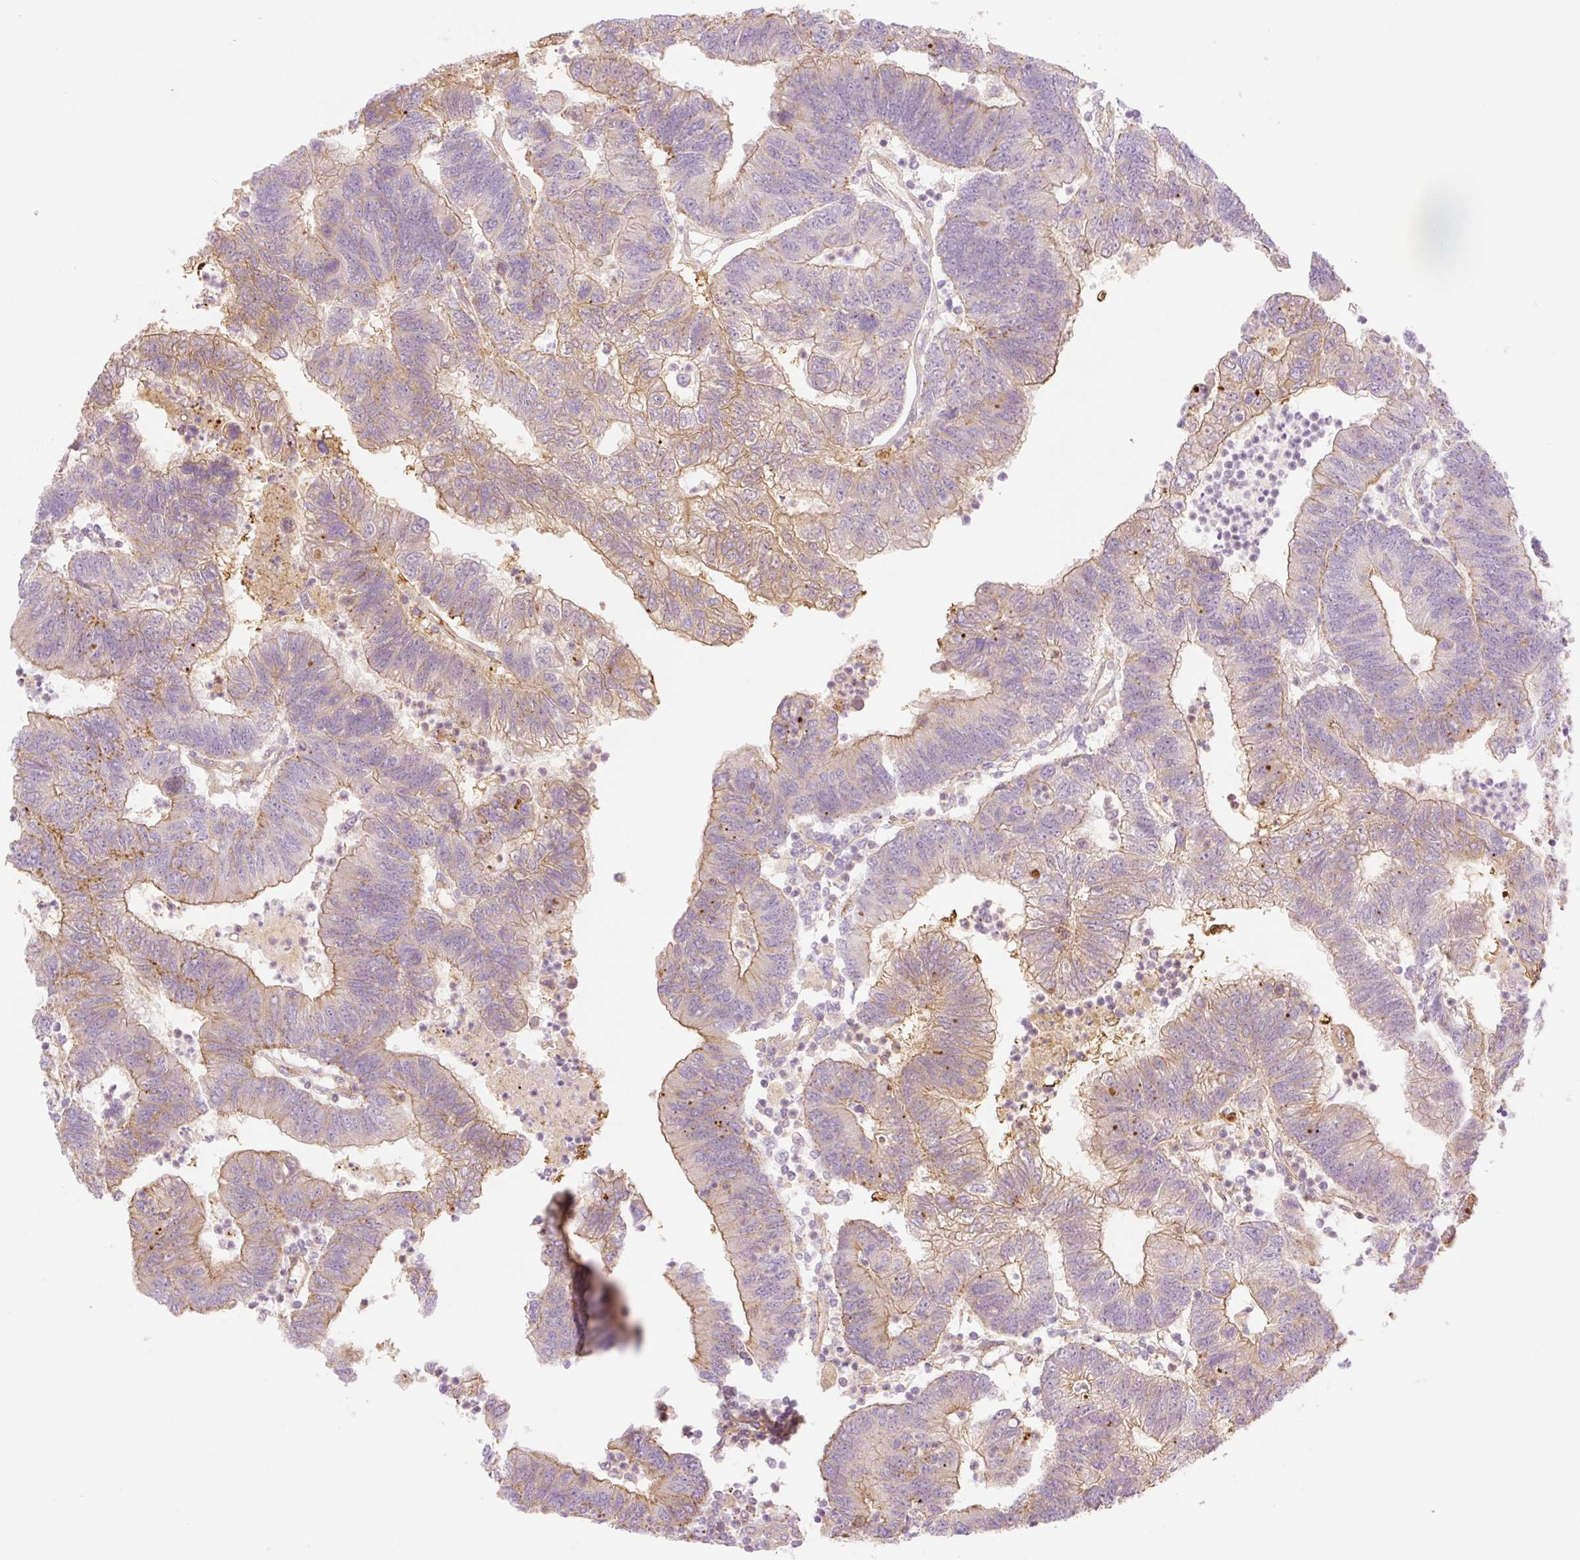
{"staining": {"intensity": "moderate", "quantity": "25%-75%", "location": "cytoplasmic/membranous"}, "tissue": "colorectal cancer", "cell_type": "Tumor cells", "image_type": "cancer", "snomed": [{"axis": "morphology", "description": "Adenocarcinoma, NOS"}, {"axis": "topography", "description": "Colon"}], "caption": "The histopathology image shows staining of colorectal cancer, revealing moderate cytoplasmic/membranous protein positivity (brown color) within tumor cells.", "gene": "NLRP5", "patient": {"sex": "female", "age": 48}}